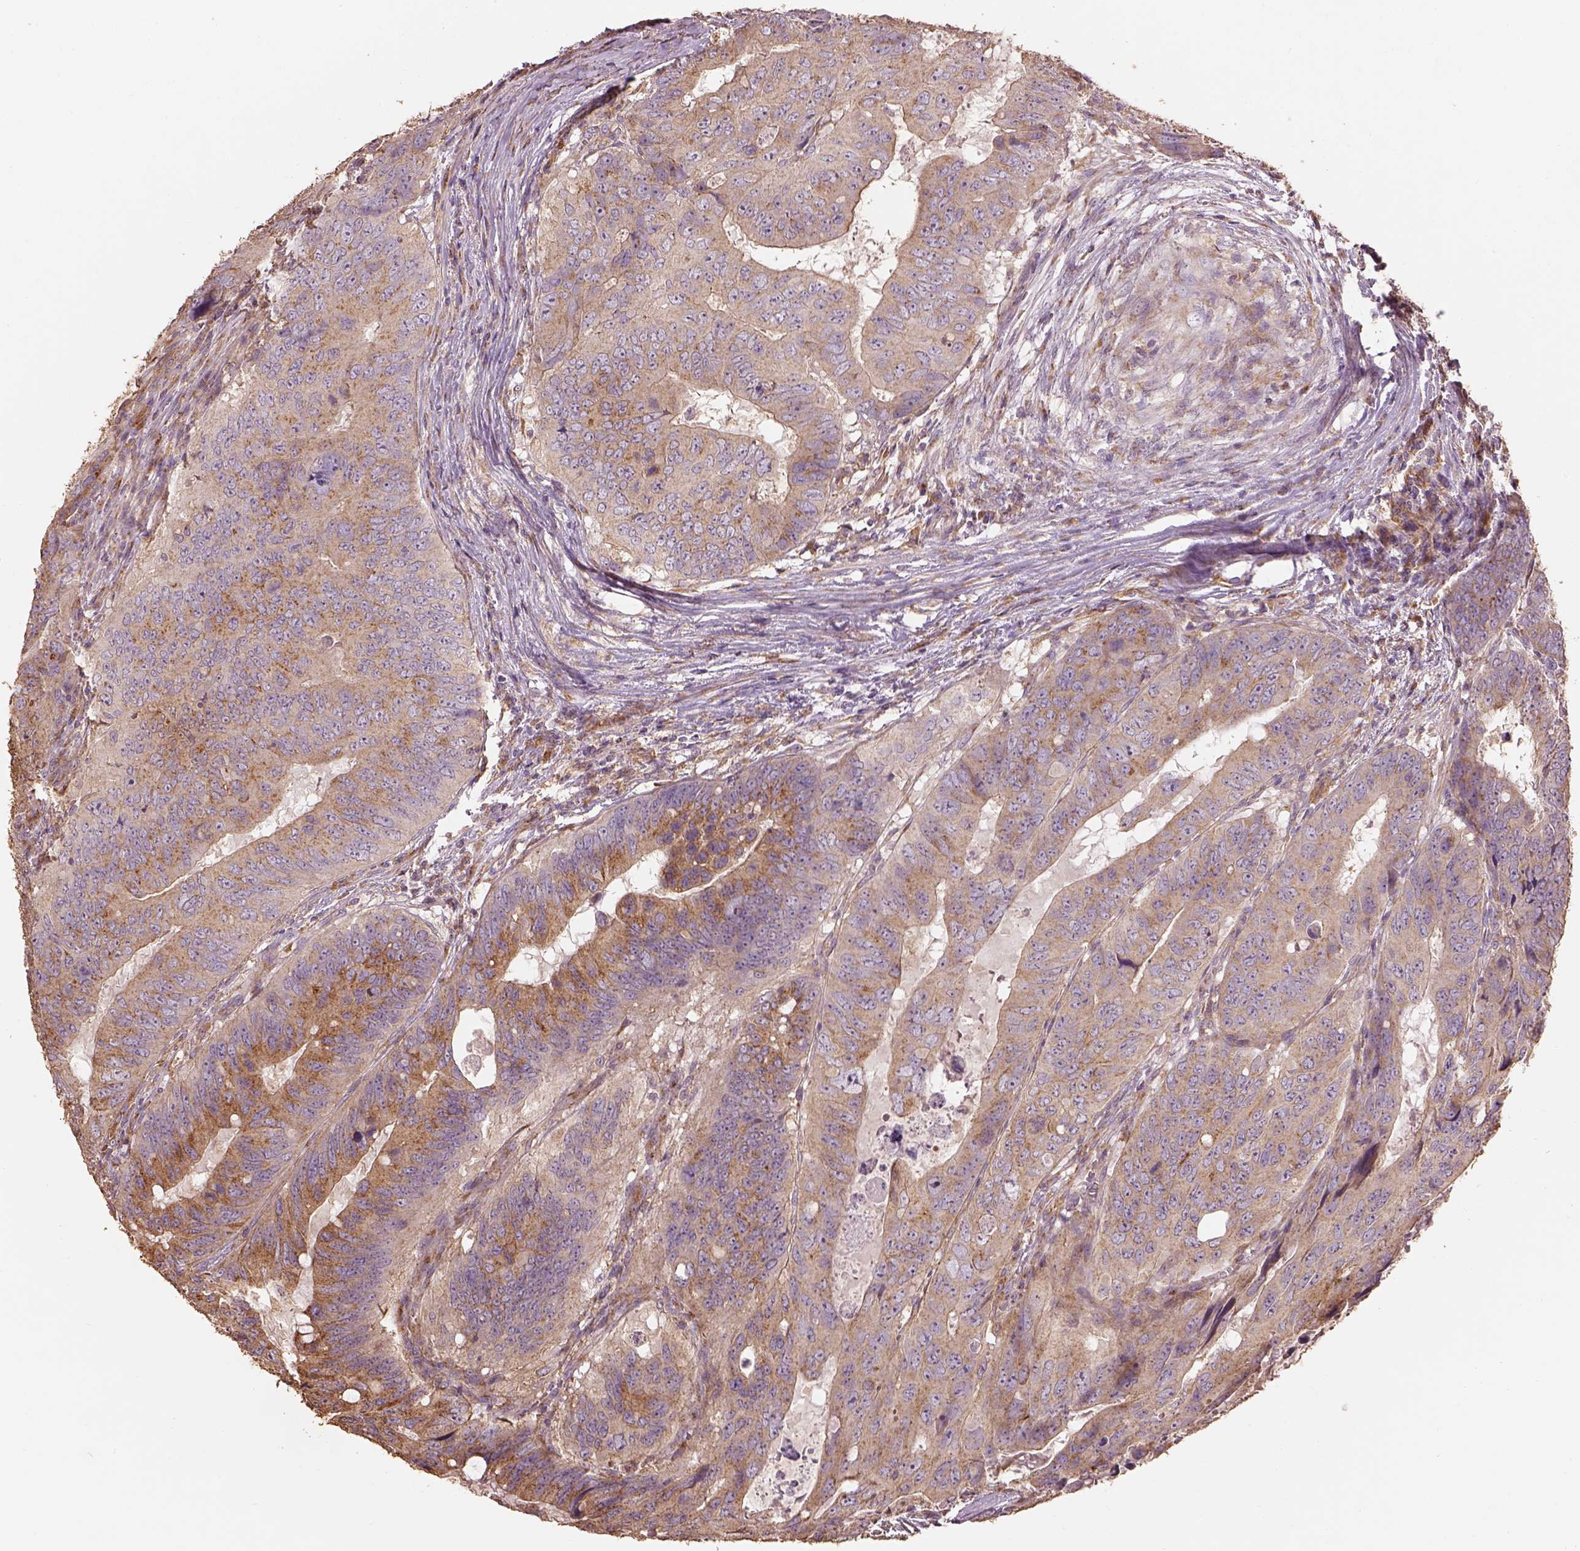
{"staining": {"intensity": "moderate", "quantity": ">75%", "location": "cytoplasmic/membranous"}, "tissue": "colorectal cancer", "cell_type": "Tumor cells", "image_type": "cancer", "snomed": [{"axis": "morphology", "description": "Adenocarcinoma, NOS"}, {"axis": "topography", "description": "Colon"}], "caption": "Moderate cytoplasmic/membranous expression for a protein is present in about >75% of tumor cells of colorectal cancer (adenocarcinoma) using immunohistochemistry.", "gene": "AP1B1", "patient": {"sex": "male", "age": 79}}